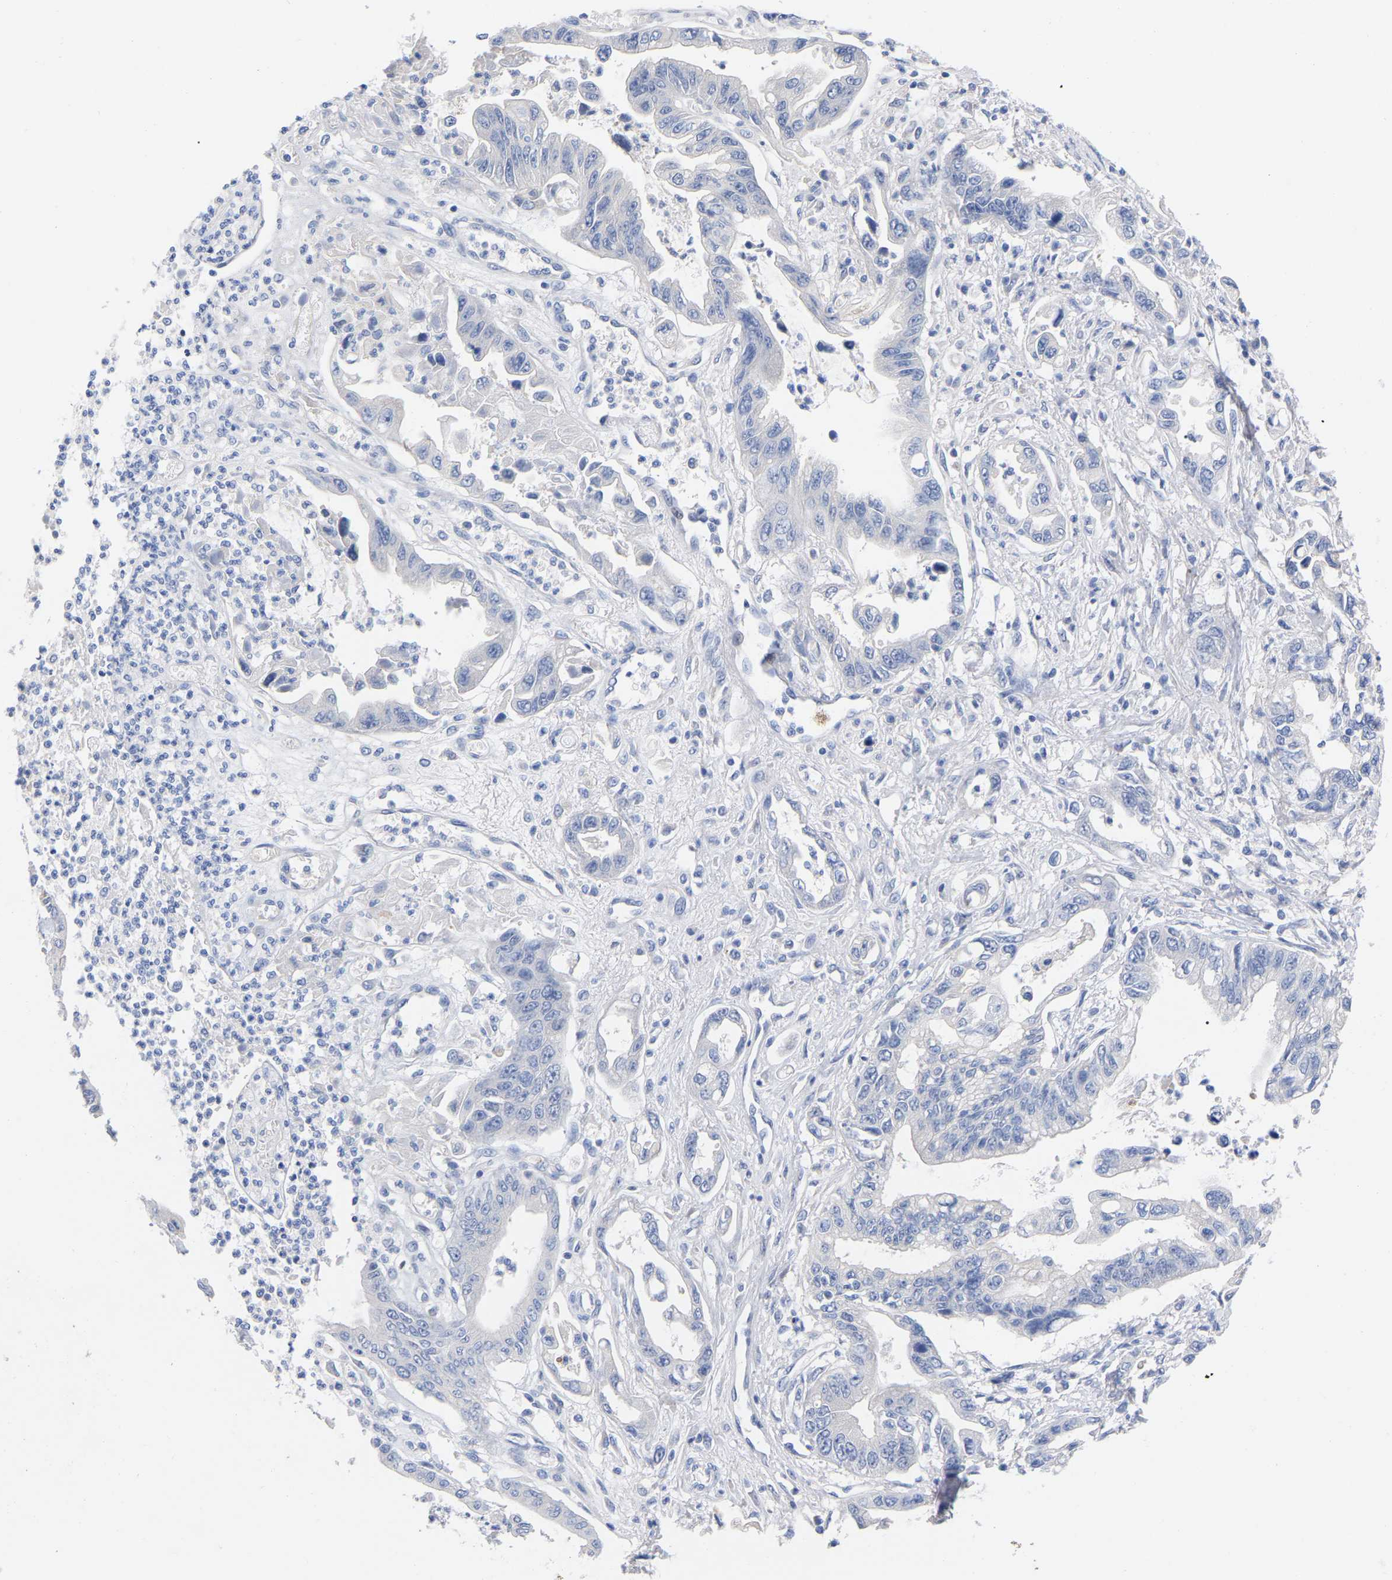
{"staining": {"intensity": "negative", "quantity": "none", "location": "none"}, "tissue": "pancreatic cancer", "cell_type": "Tumor cells", "image_type": "cancer", "snomed": [{"axis": "morphology", "description": "Adenocarcinoma, NOS"}, {"axis": "topography", "description": "Pancreas"}], "caption": "IHC of pancreatic cancer (adenocarcinoma) exhibits no positivity in tumor cells.", "gene": "HAPLN1", "patient": {"sex": "male", "age": 56}}